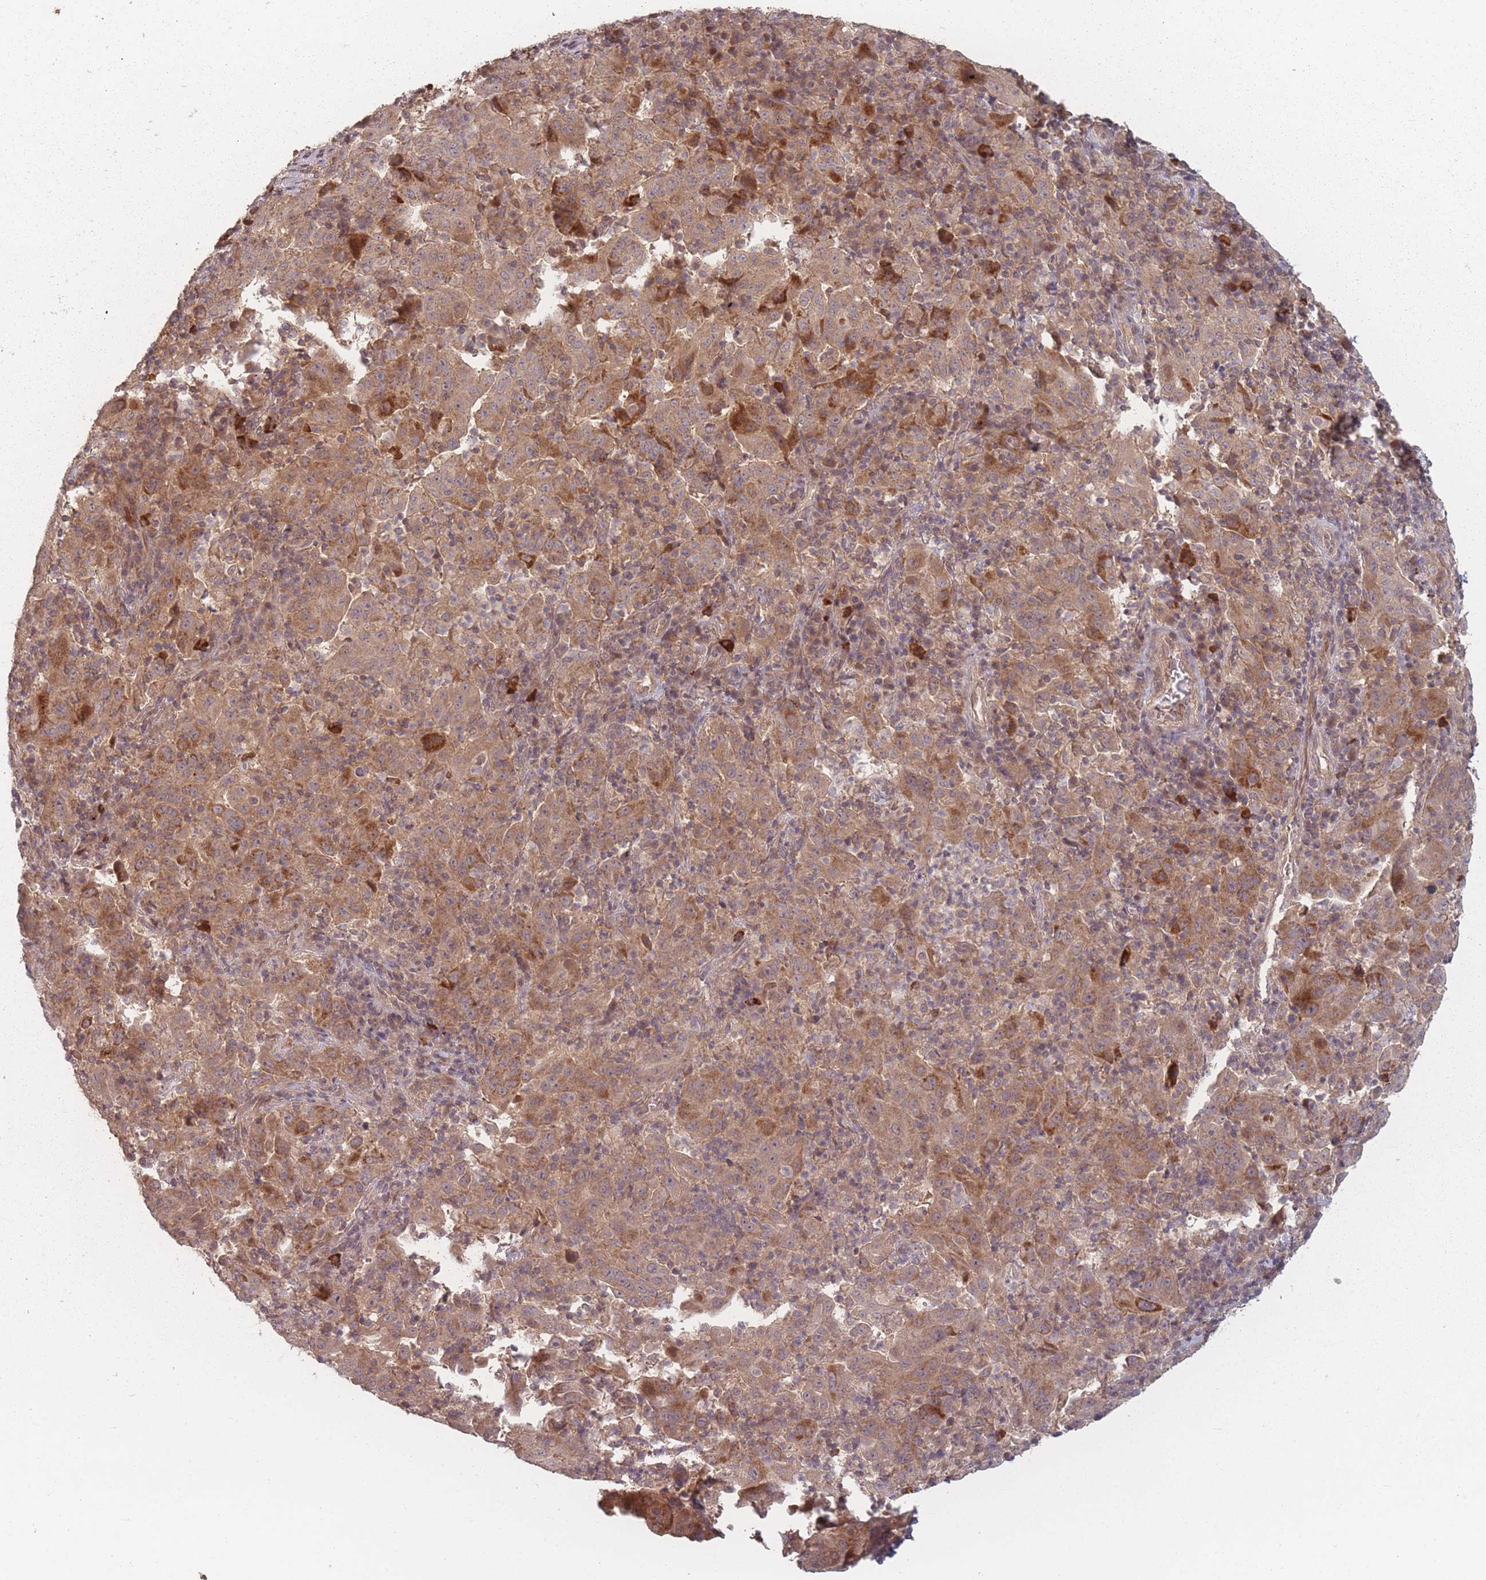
{"staining": {"intensity": "moderate", "quantity": ">75%", "location": "cytoplasmic/membranous"}, "tissue": "pancreatic cancer", "cell_type": "Tumor cells", "image_type": "cancer", "snomed": [{"axis": "morphology", "description": "Adenocarcinoma, NOS"}, {"axis": "topography", "description": "Pancreas"}], "caption": "DAB (3,3'-diaminobenzidine) immunohistochemical staining of pancreatic cancer demonstrates moderate cytoplasmic/membranous protein positivity in approximately >75% of tumor cells. (Stains: DAB (3,3'-diaminobenzidine) in brown, nuclei in blue, Microscopy: brightfield microscopy at high magnification).", "gene": "HAGH", "patient": {"sex": "male", "age": 63}}